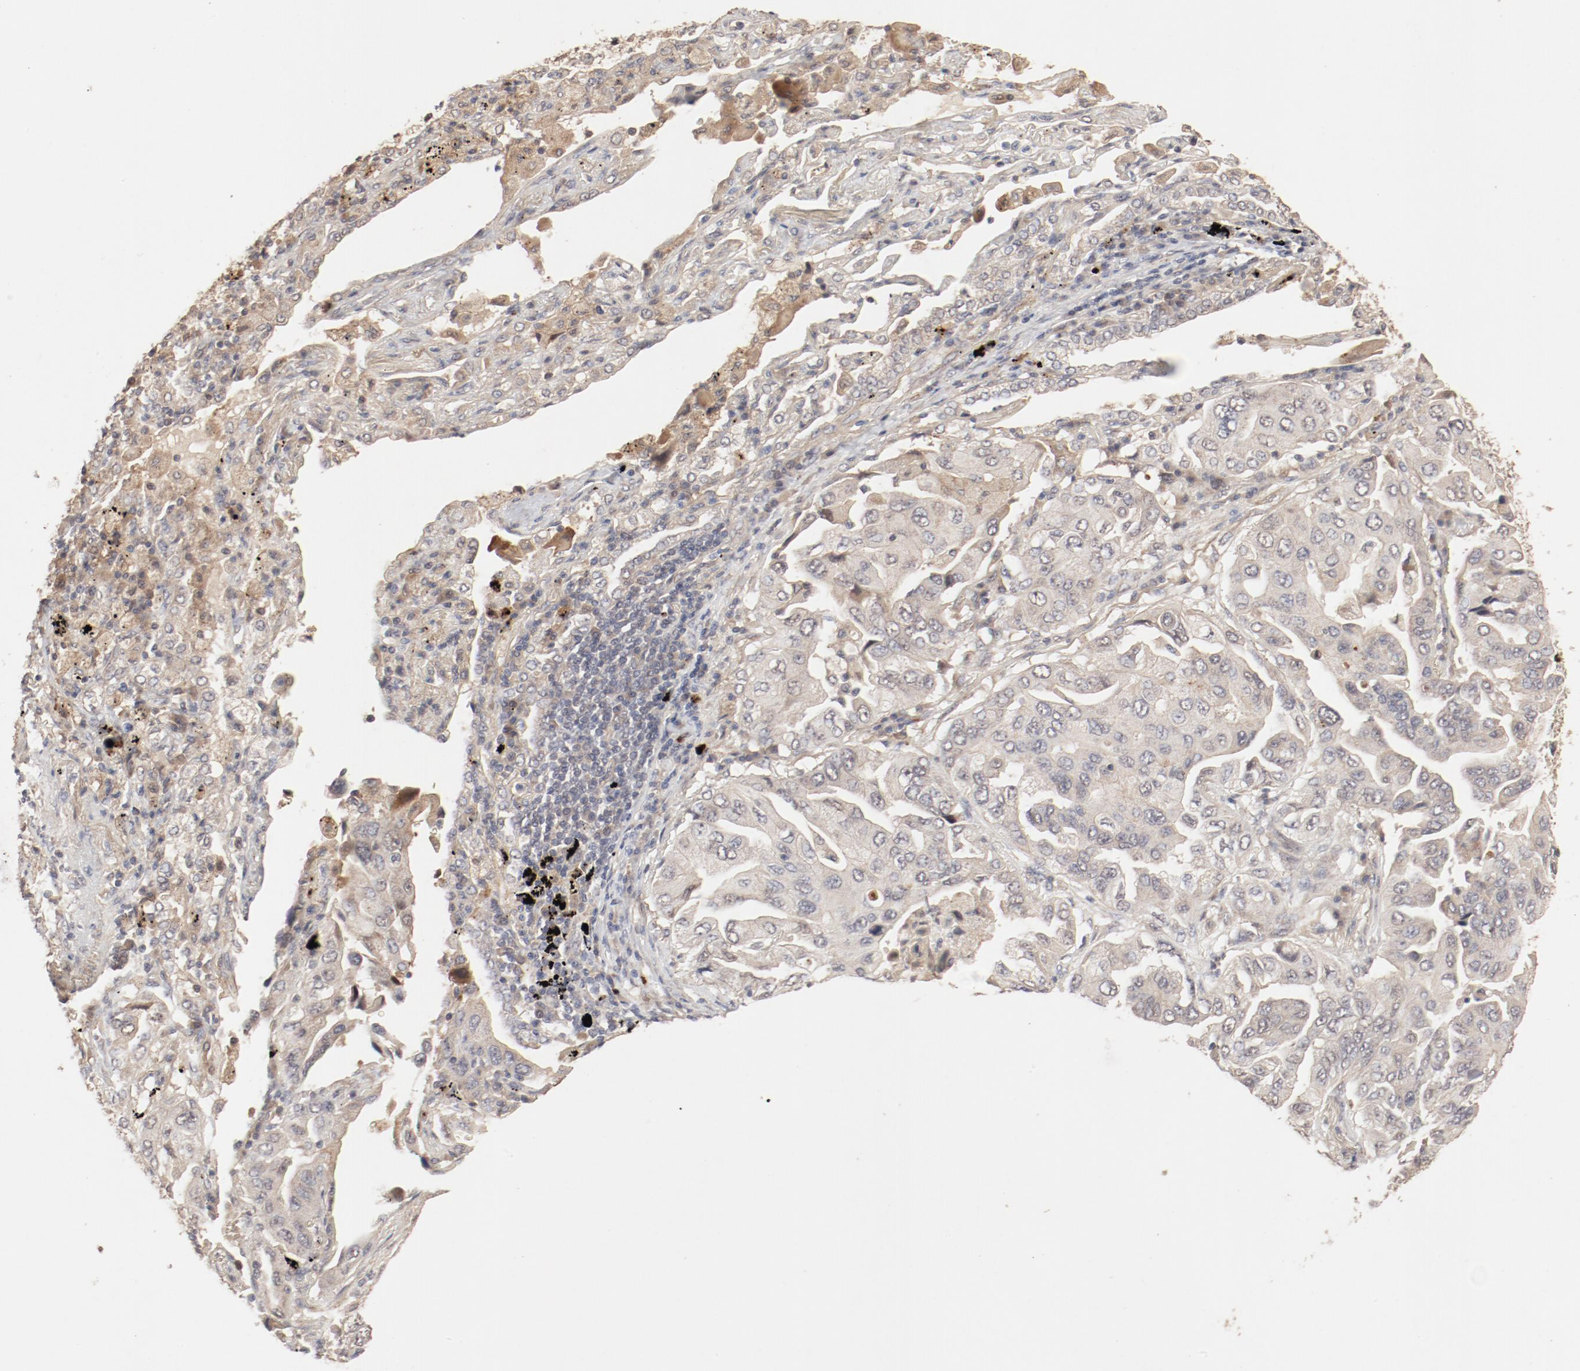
{"staining": {"intensity": "moderate", "quantity": ">75%", "location": "cytoplasmic/membranous"}, "tissue": "lung cancer", "cell_type": "Tumor cells", "image_type": "cancer", "snomed": [{"axis": "morphology", "description": "Adenocarcinoma, NOS"}, {"axis": "topography", "description": "Lung"}], "caption": "Moderate cytoplasmic/membranous positivity is seen in about >75% of tumor cells in adenocarcinoma (lung).", "gene": "IL3RA", "patient": {"sex": "female", "age": 65}}